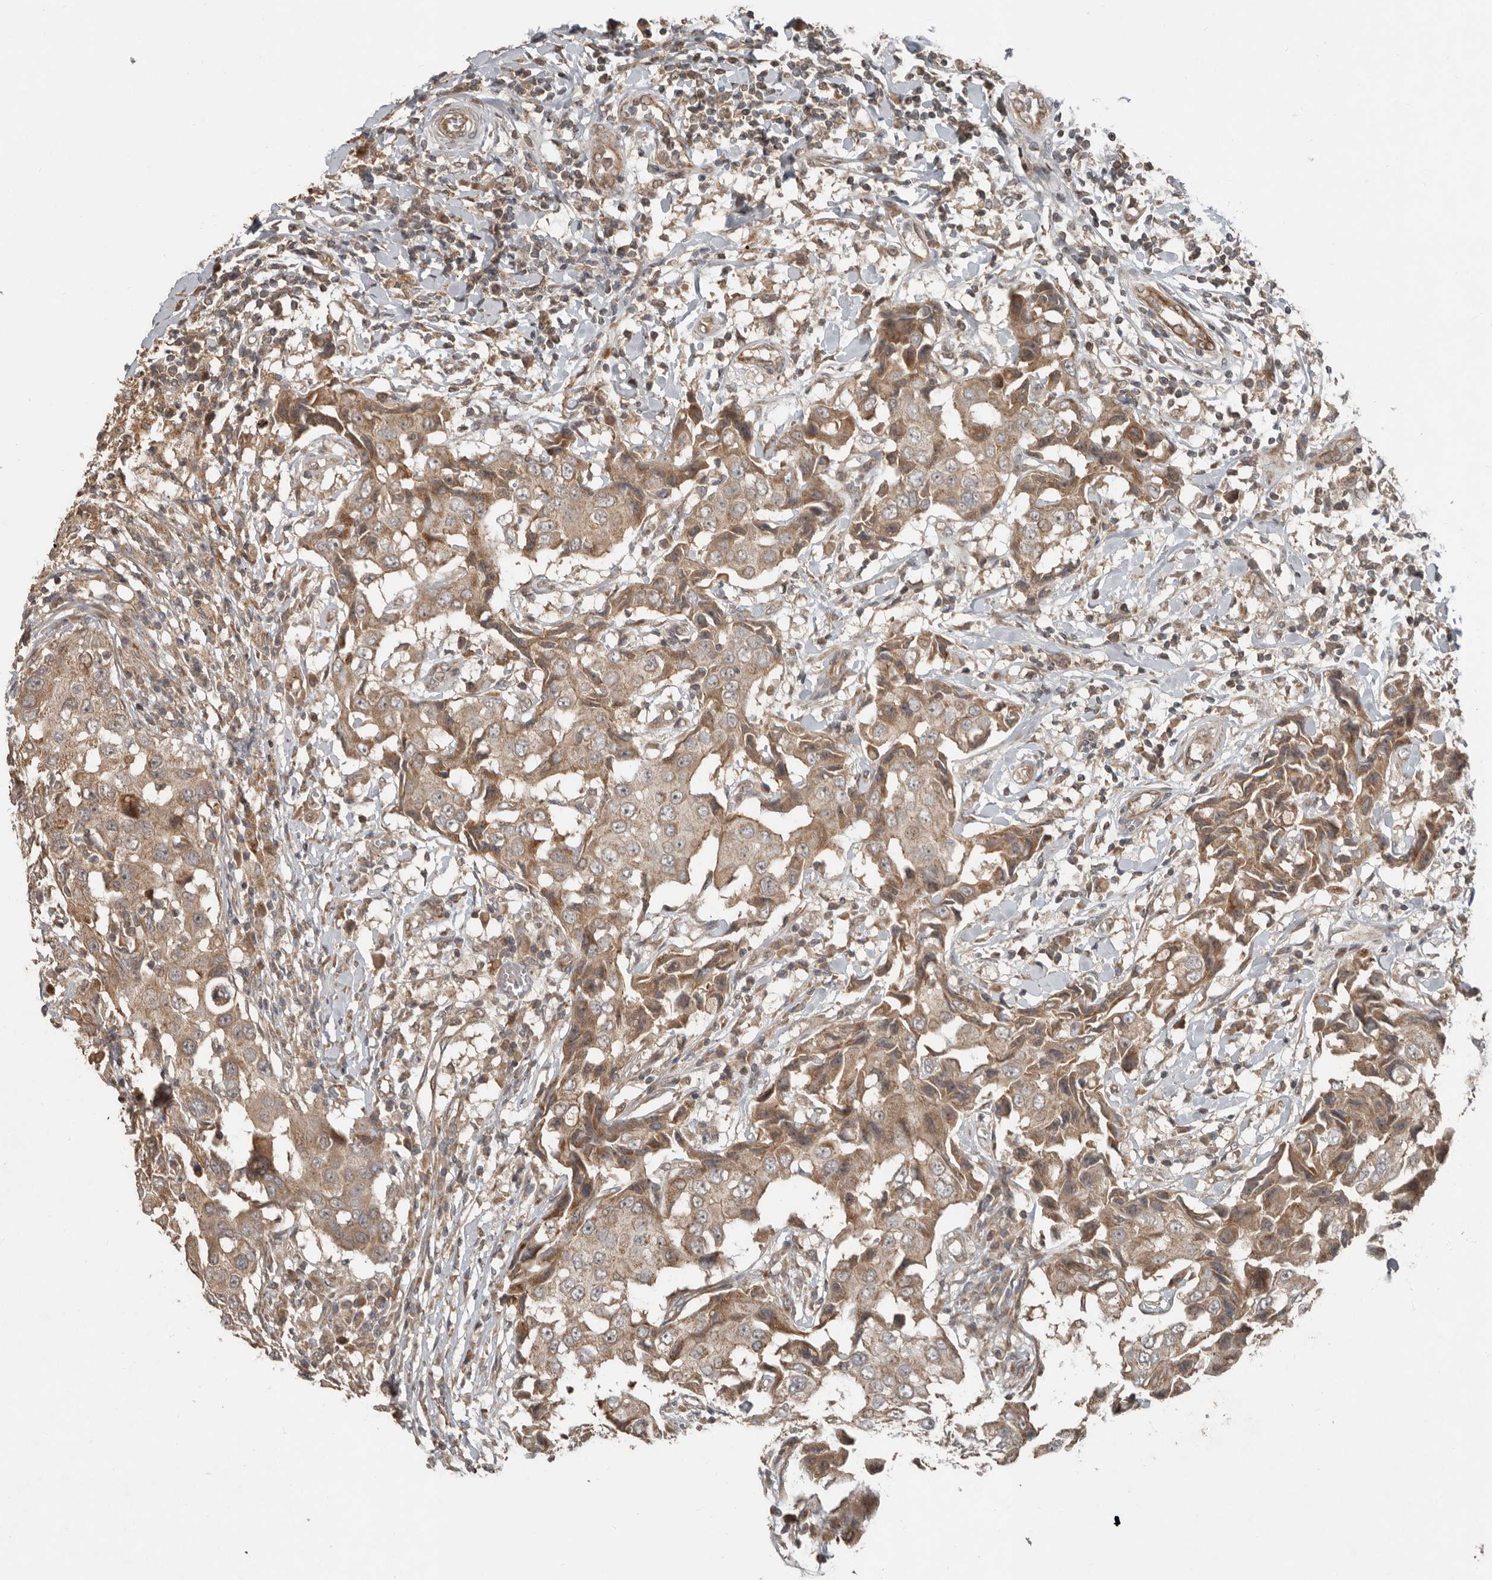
{"staining": {"intensity": "moderate", "quantity": ">75%", "location": "cytoplasmic/membranous"}, "tissue": "breast cancer", "cell_type": "Tumor cells", "image_type": "cancer", "snomed": [{"axis": "morphology", "description": "Duct carcinoma"}, {"axis": "topography", "description": "Breast"}], "caption": "Immunohistochemical staining of human breast cancer reveals medium levels of moderate cytoplasmic/membranous staining in approximately >75% of tumor cells.", "gene": "SLC6A7", "patient": {"sex": "female", "age": 27}}